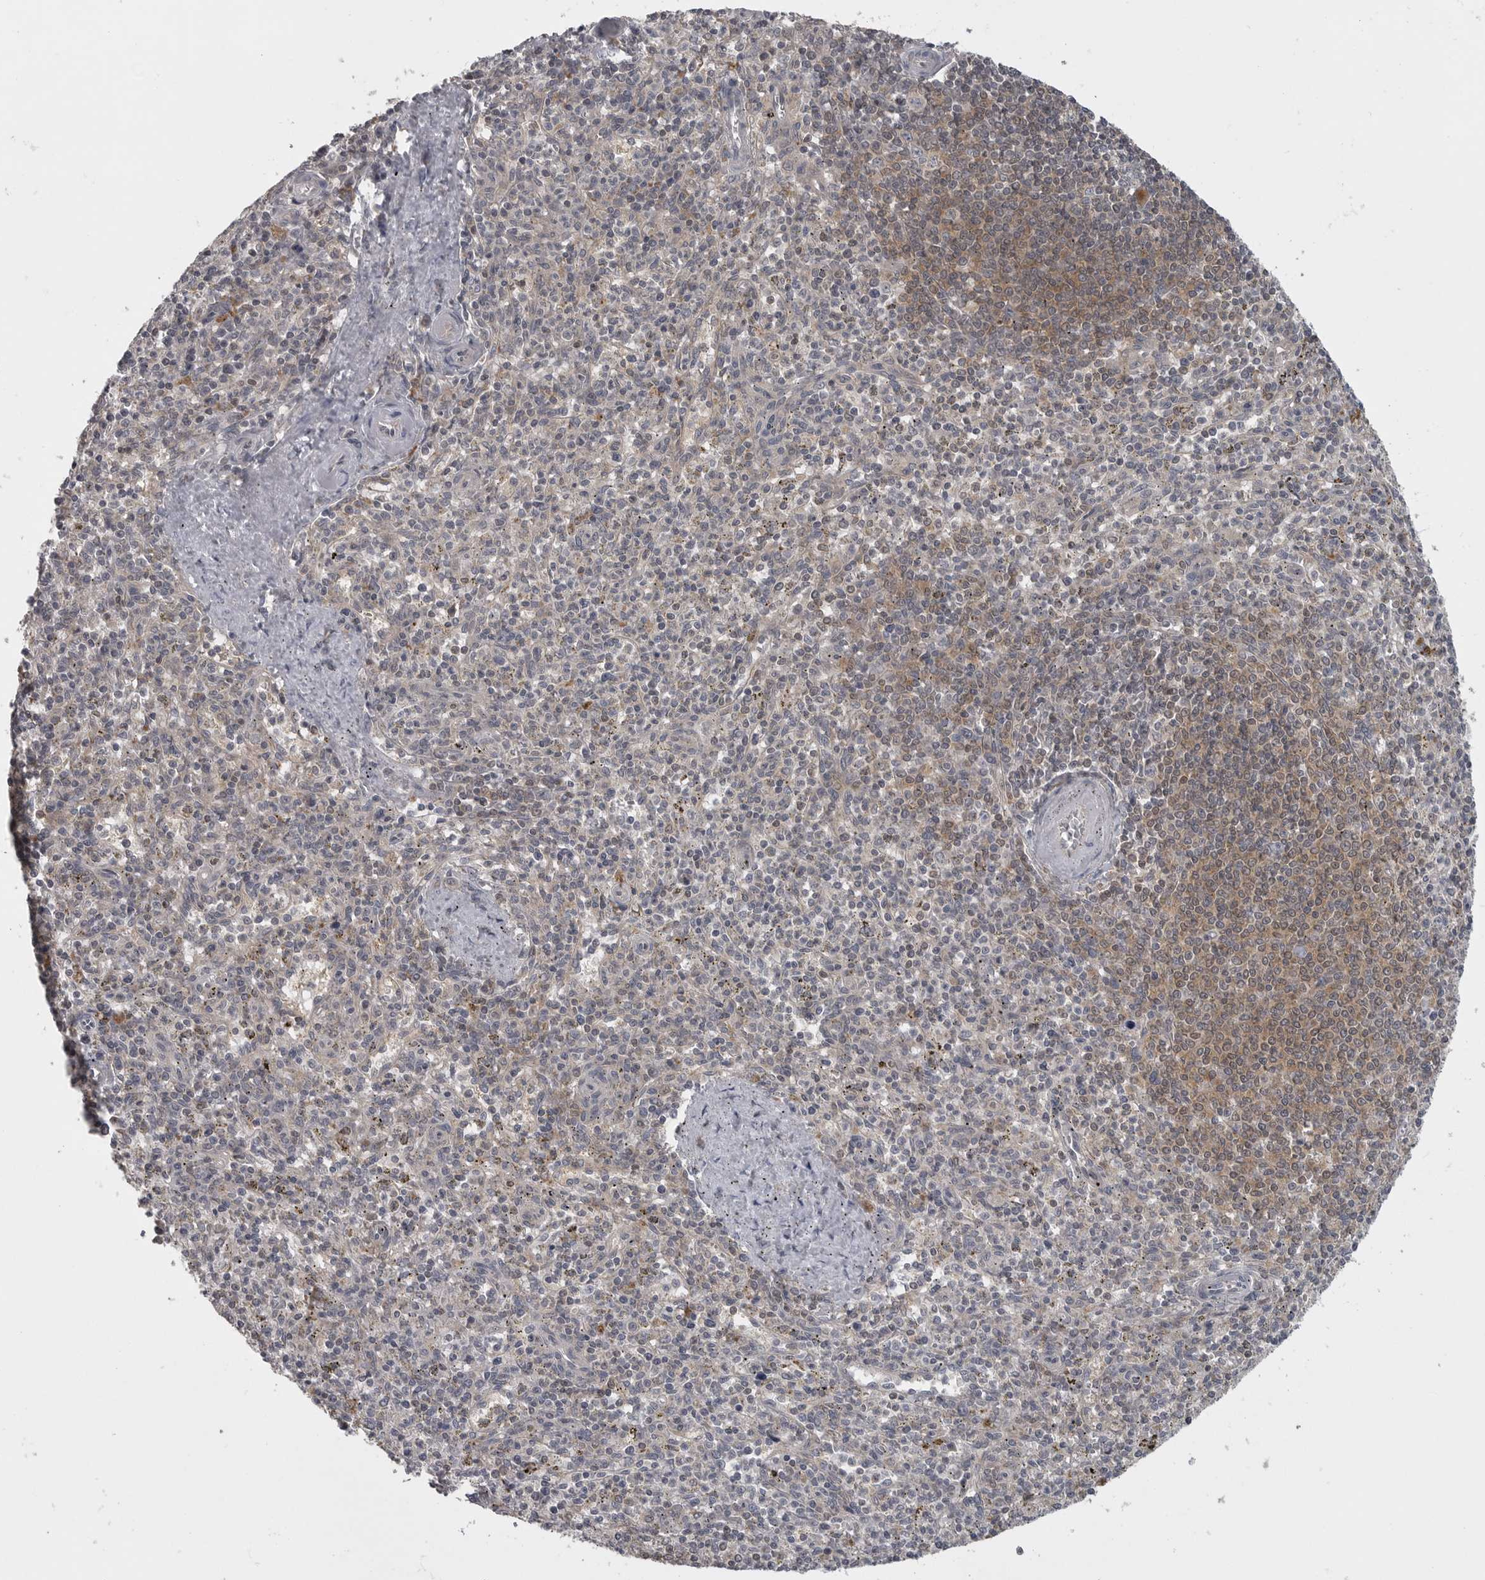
{"staining": {"intensity": "weak", "quantity": "<25%", "location": "cytoplasmic/membranous"}, "tissue": "spleen", "cell_type": "Cells in red pulp", "image_type": "normal", "snomed": [{"axis": "morphology", "description": "Normal tissue, NOS"}, {"axis": "topography", "description": "Spleen"}], "caption": "Protein analysis of benign spleen reveals no significant positivity in cells in red pulp.", "gene": "PHF13", "patient": {"sex": "male", "age": 72}}